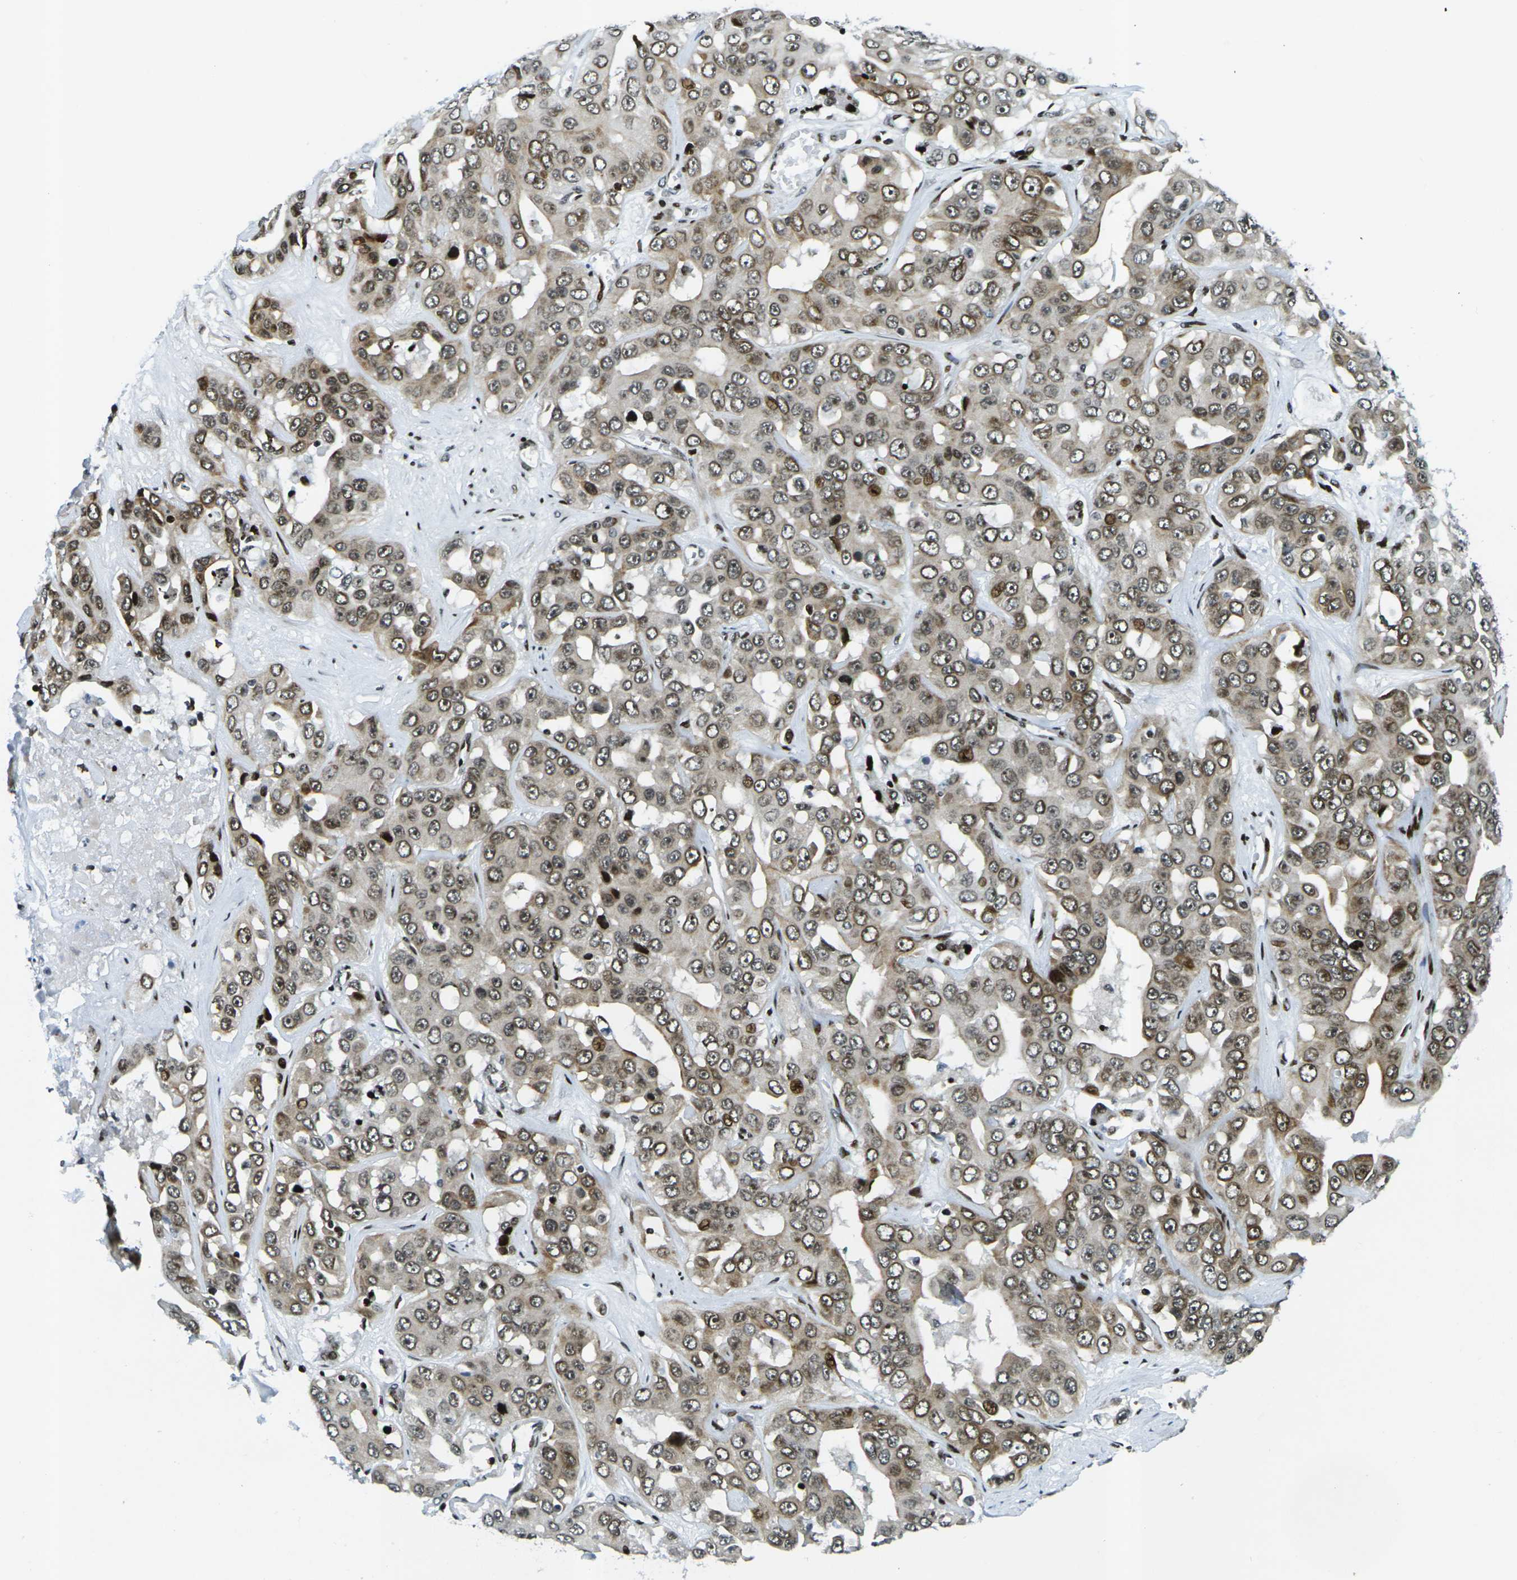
{"staining": {"intensity": "moderate", "quantity": ">75%", "location": "nuclear"}, "tissue": "liver cancer", "cell_type": "Tumor cells", "image_type": "cancer", "snomed": [{"axis": "morphology", "description": "Cholangiocarcinoma"}, {"axis": "topography", "description": "Liver"}], "caption": "Tumor cells show medium levels of moderate nuclear expression in about >75% of cells in human cholangiocarcinoma (liver).", "gene": "H3-3A", "patient": {"sex": "female", "age": 52}}